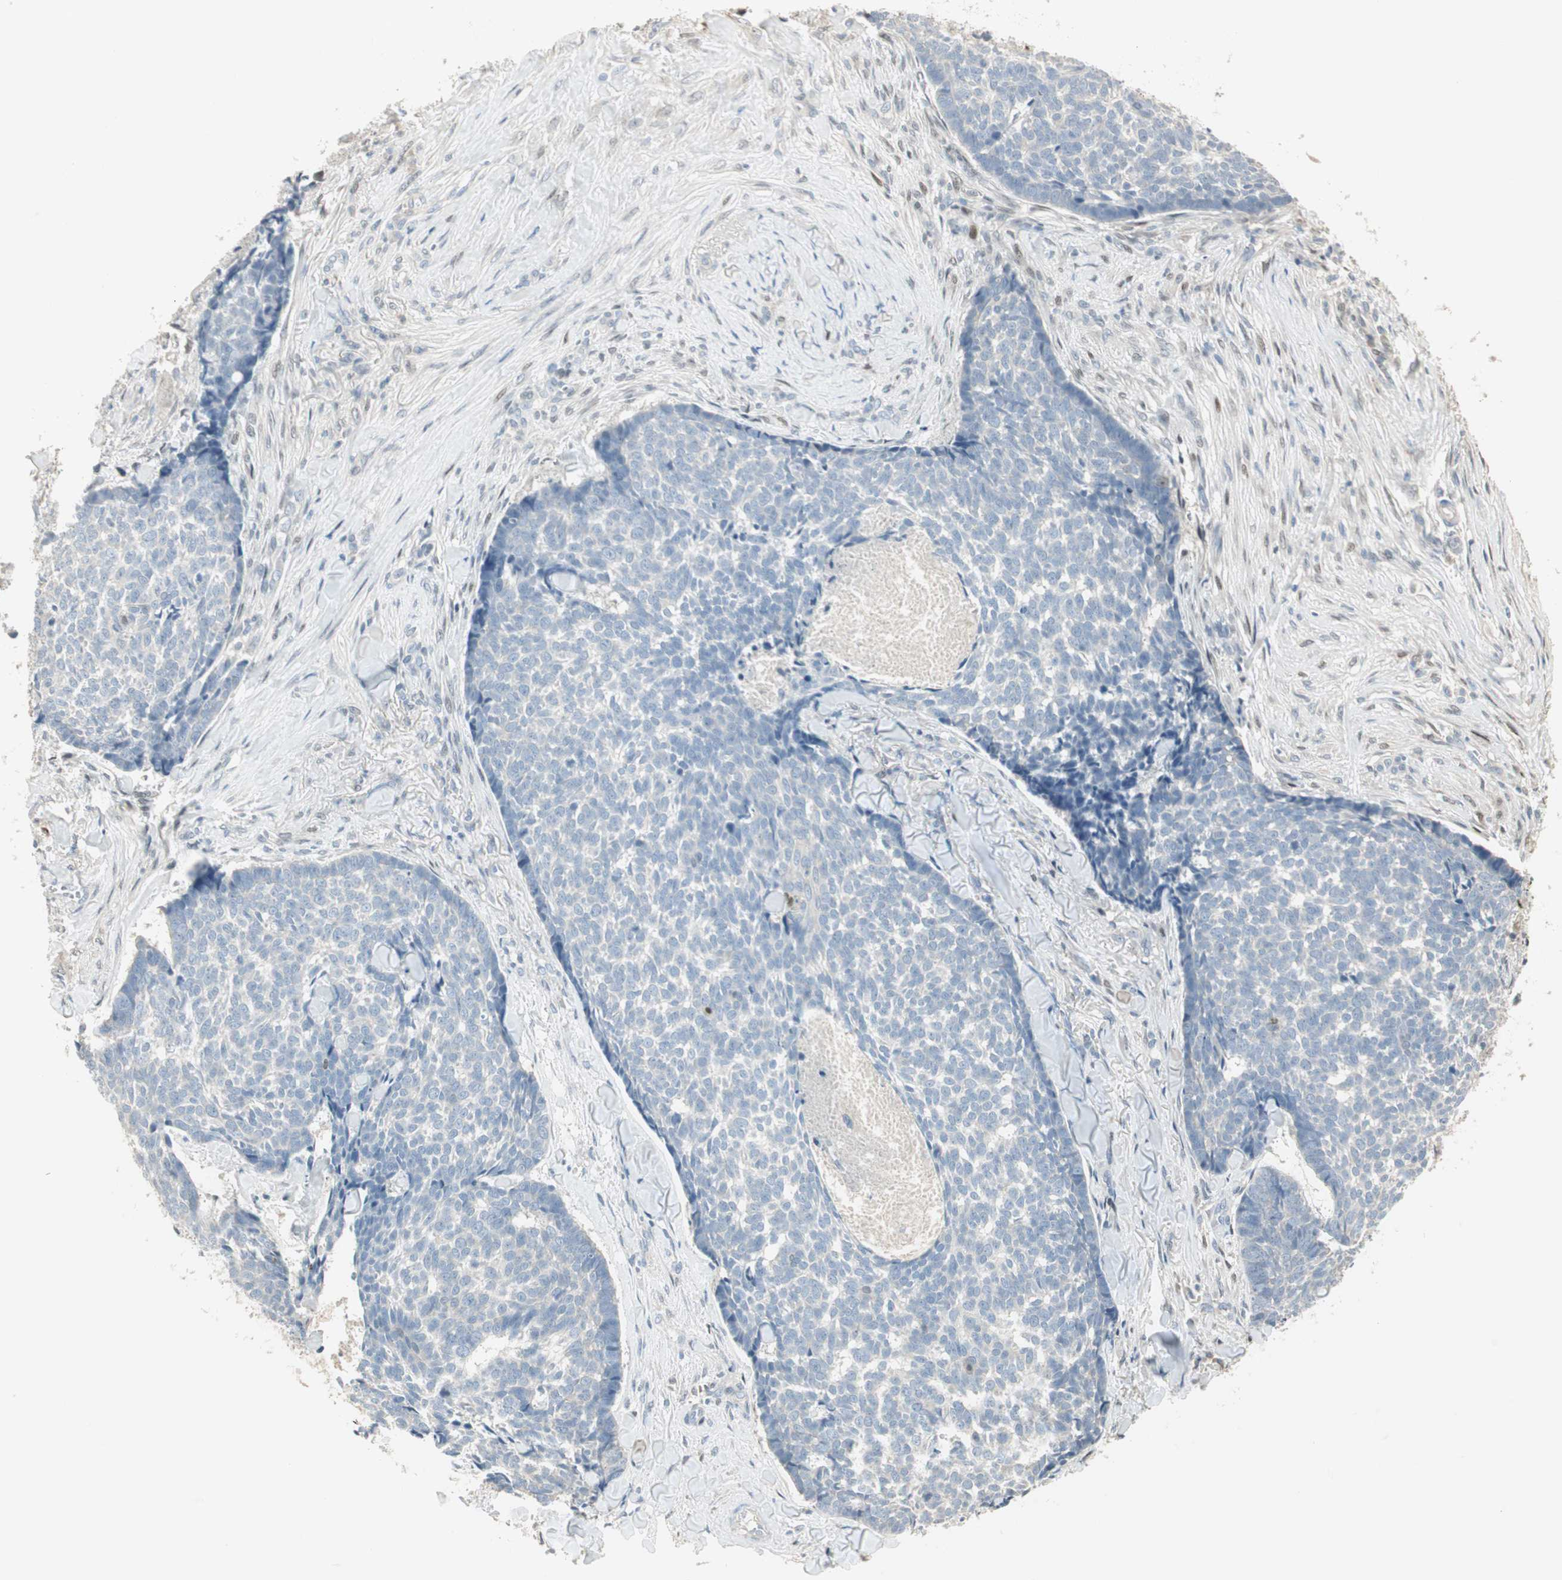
{"staining": {"intensity": "negative", "quantity": "none", "location": "none"}, "tissue": "skin cancer", "cell_type": "Tumor cells", "image_type": "cancer", "snomed": [{"axis": "morphology", "description": "Basal cell carcinoma"}, {"axis": "topography", "description": "Skin"}], "caption": "Basal cell carcinoma (skin) was stained to show a protein in brown. There is no significant staining in tumor cells.", "gene": "RUNX2", "patient": {"sex": "male", "age": 84}}